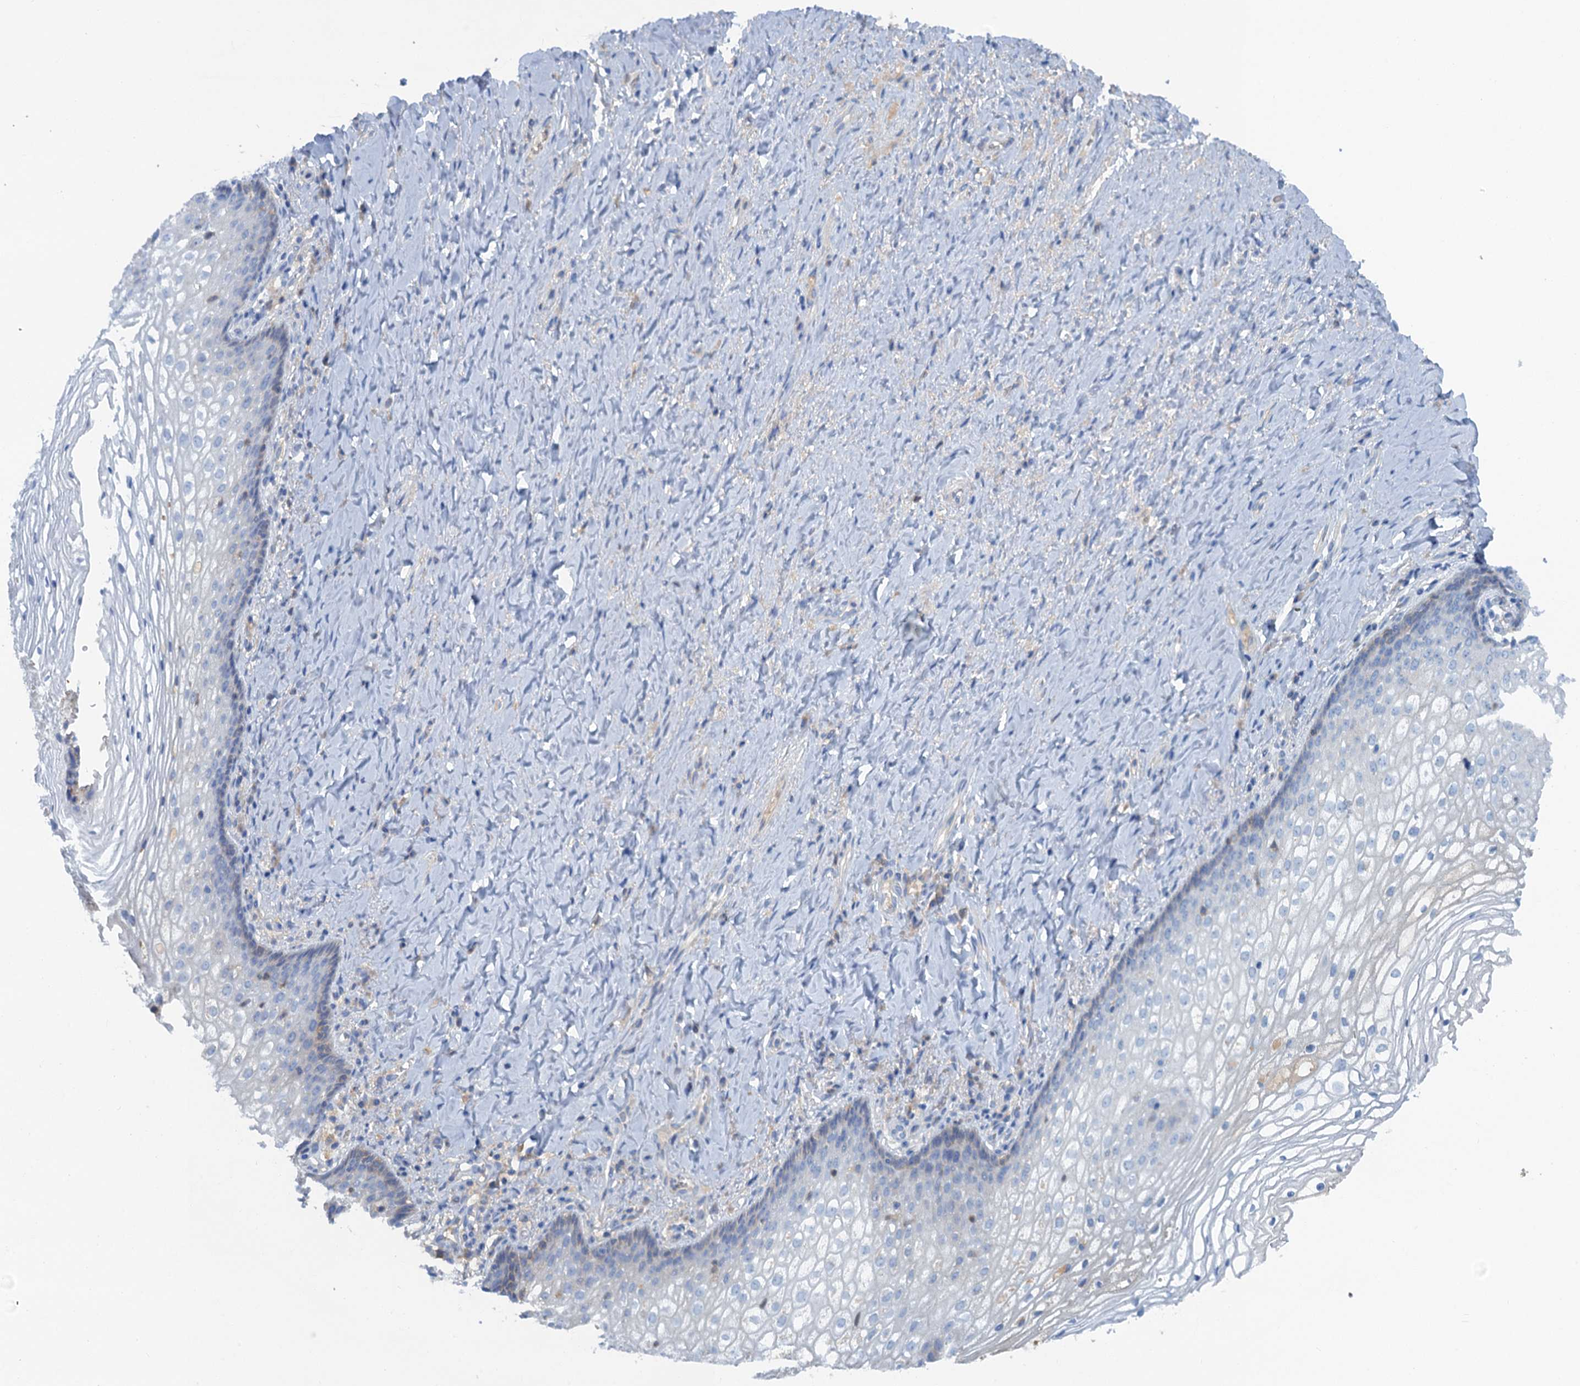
{"staining": {"intensity": "negative", "quantity": "none", "location": "none"}, "tissue": "vagina", "cell_type": "Squamous epithelial cells", "image_type": "normal", "snomed": [{"axis": "morphology", "description": "Normal tissue, NOS"}, {"axis": "topography", "description": "Vagina"}], "caption": "High magnification brightfield microscopy of normal vagina stained with DAB (brown) and counterstained with hematoxylin (blue): squamous epithelial cells show no significant positivity.", "gene": "MYADML2", "patient": {"sex": "female", "age": 60}}